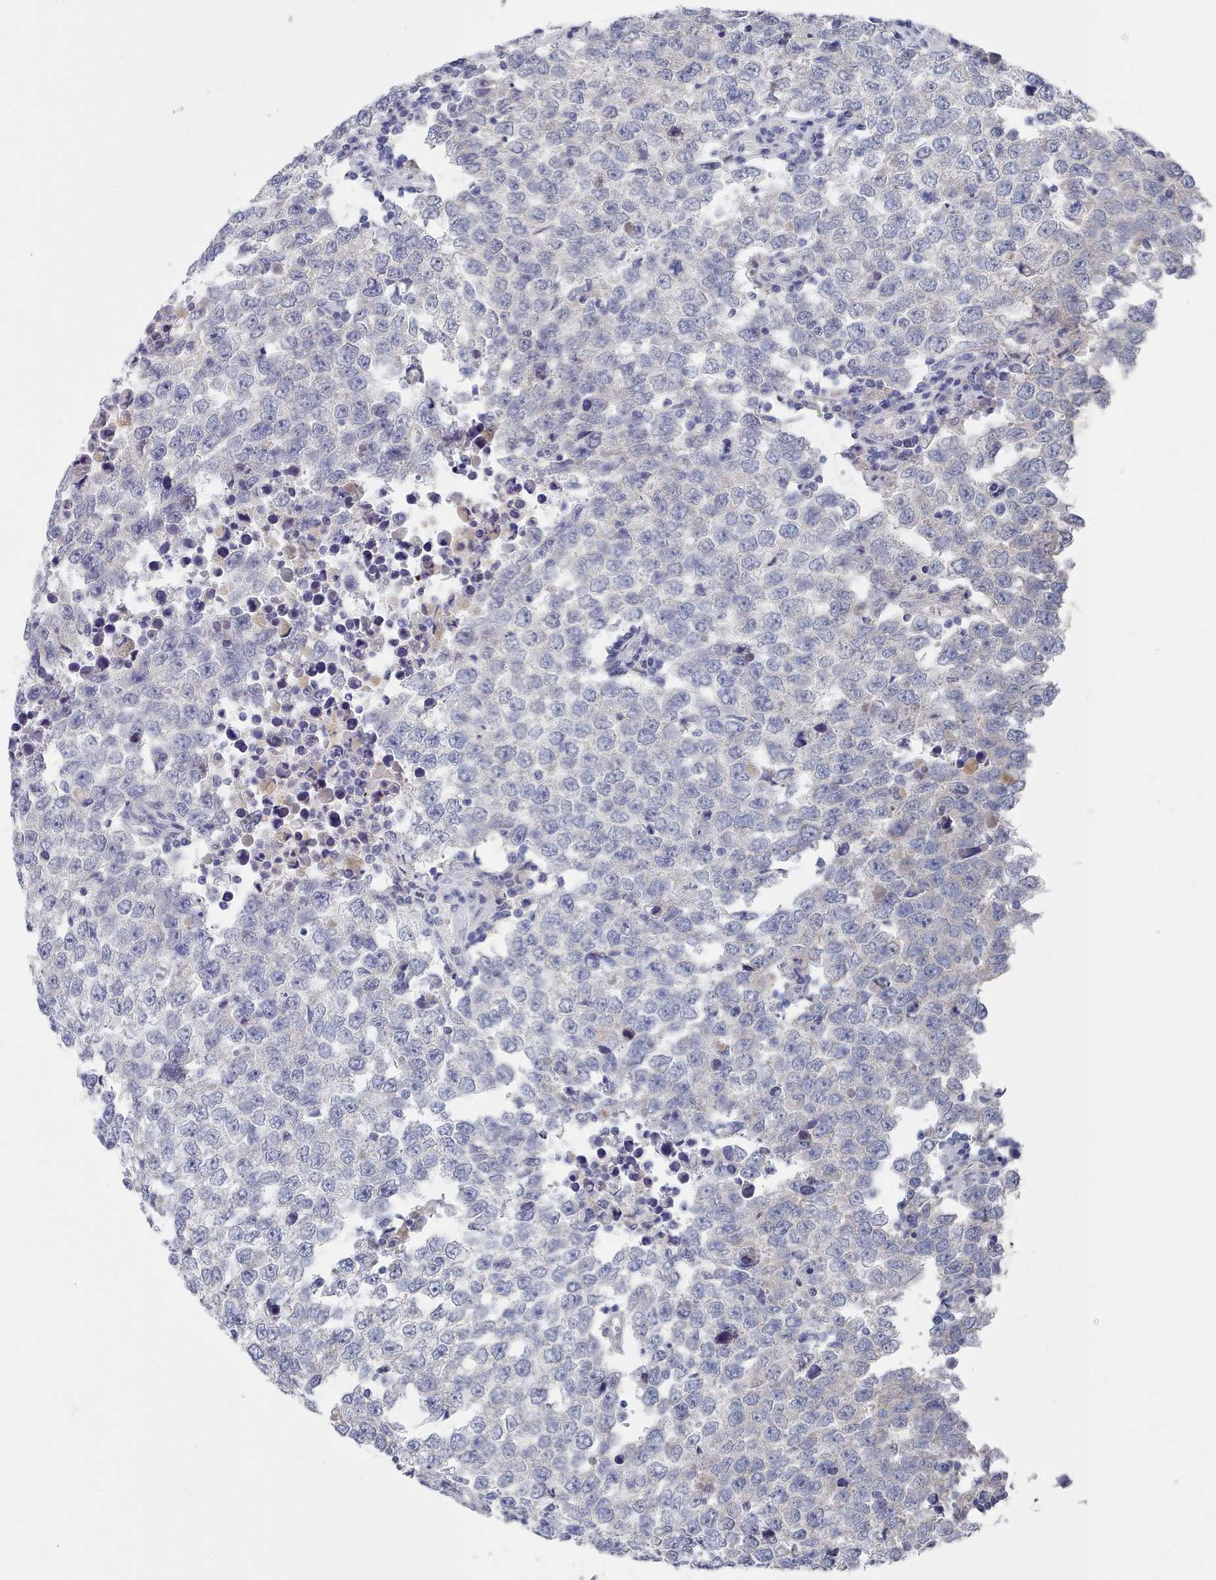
{"staining": {"intensity": "negative", "quantity": "none", "location": "none"}, "tissue": "testis cancer", "cell_type": "Tumor cells", "image_type": "cancer", "snomed": [{"axis": "morphology", "description": "Seminoma, NOS"}, {"axis": "morphology", "description": "Carcinoma, Embryonal, NOS"}, {"axis": "topography", "description": "Testis"}], "caption": "Testis embryonal carcinoma was stained to show a protein in brown. There is no significant positivity in tumor cells.", "gene": "ACAD11", "patient": {"sex": "male", "age": 28}}